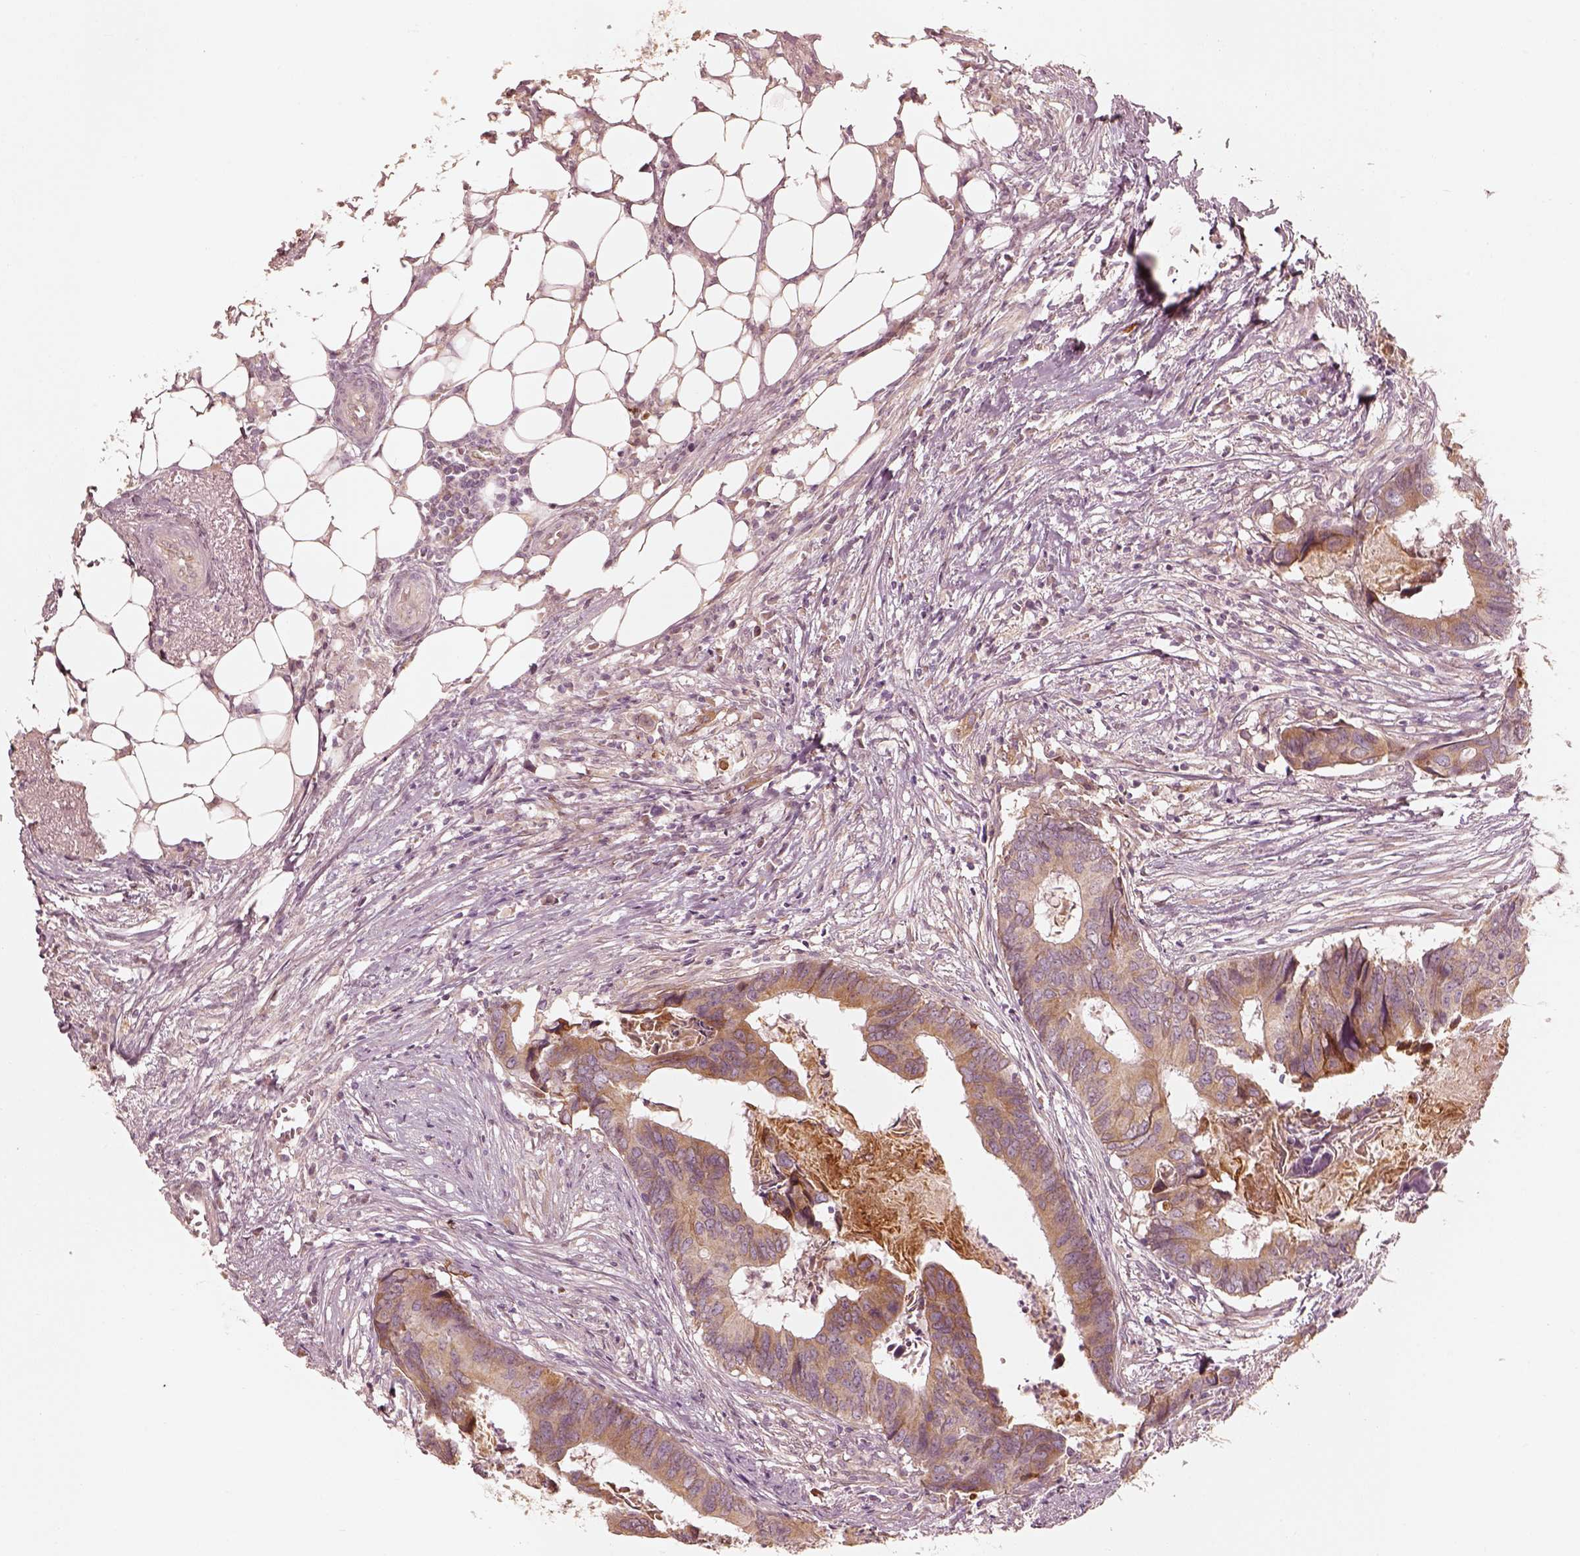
{"staining": {"intensity": "moderate", "quantity": ">75%", "location": "cytoplasmic/membranous"}, "tissue": "colorectal cancer", "cell_type": "Tumor cells", "image_type": "cancer", "snomed": [{"axis": "morphology", "description": "Adenocarcinoma, NOS"}, {"axis": "topography", "description": "Colon"}], "caption": "The photomicrograph reveals a brown stain indicating the presence of a protein in the cytoplasmic/membranous of tumor cells in adenocarcinoma (colorectal).", "gene": "WLS", "patient": {"sex": "female", "age": 82}}